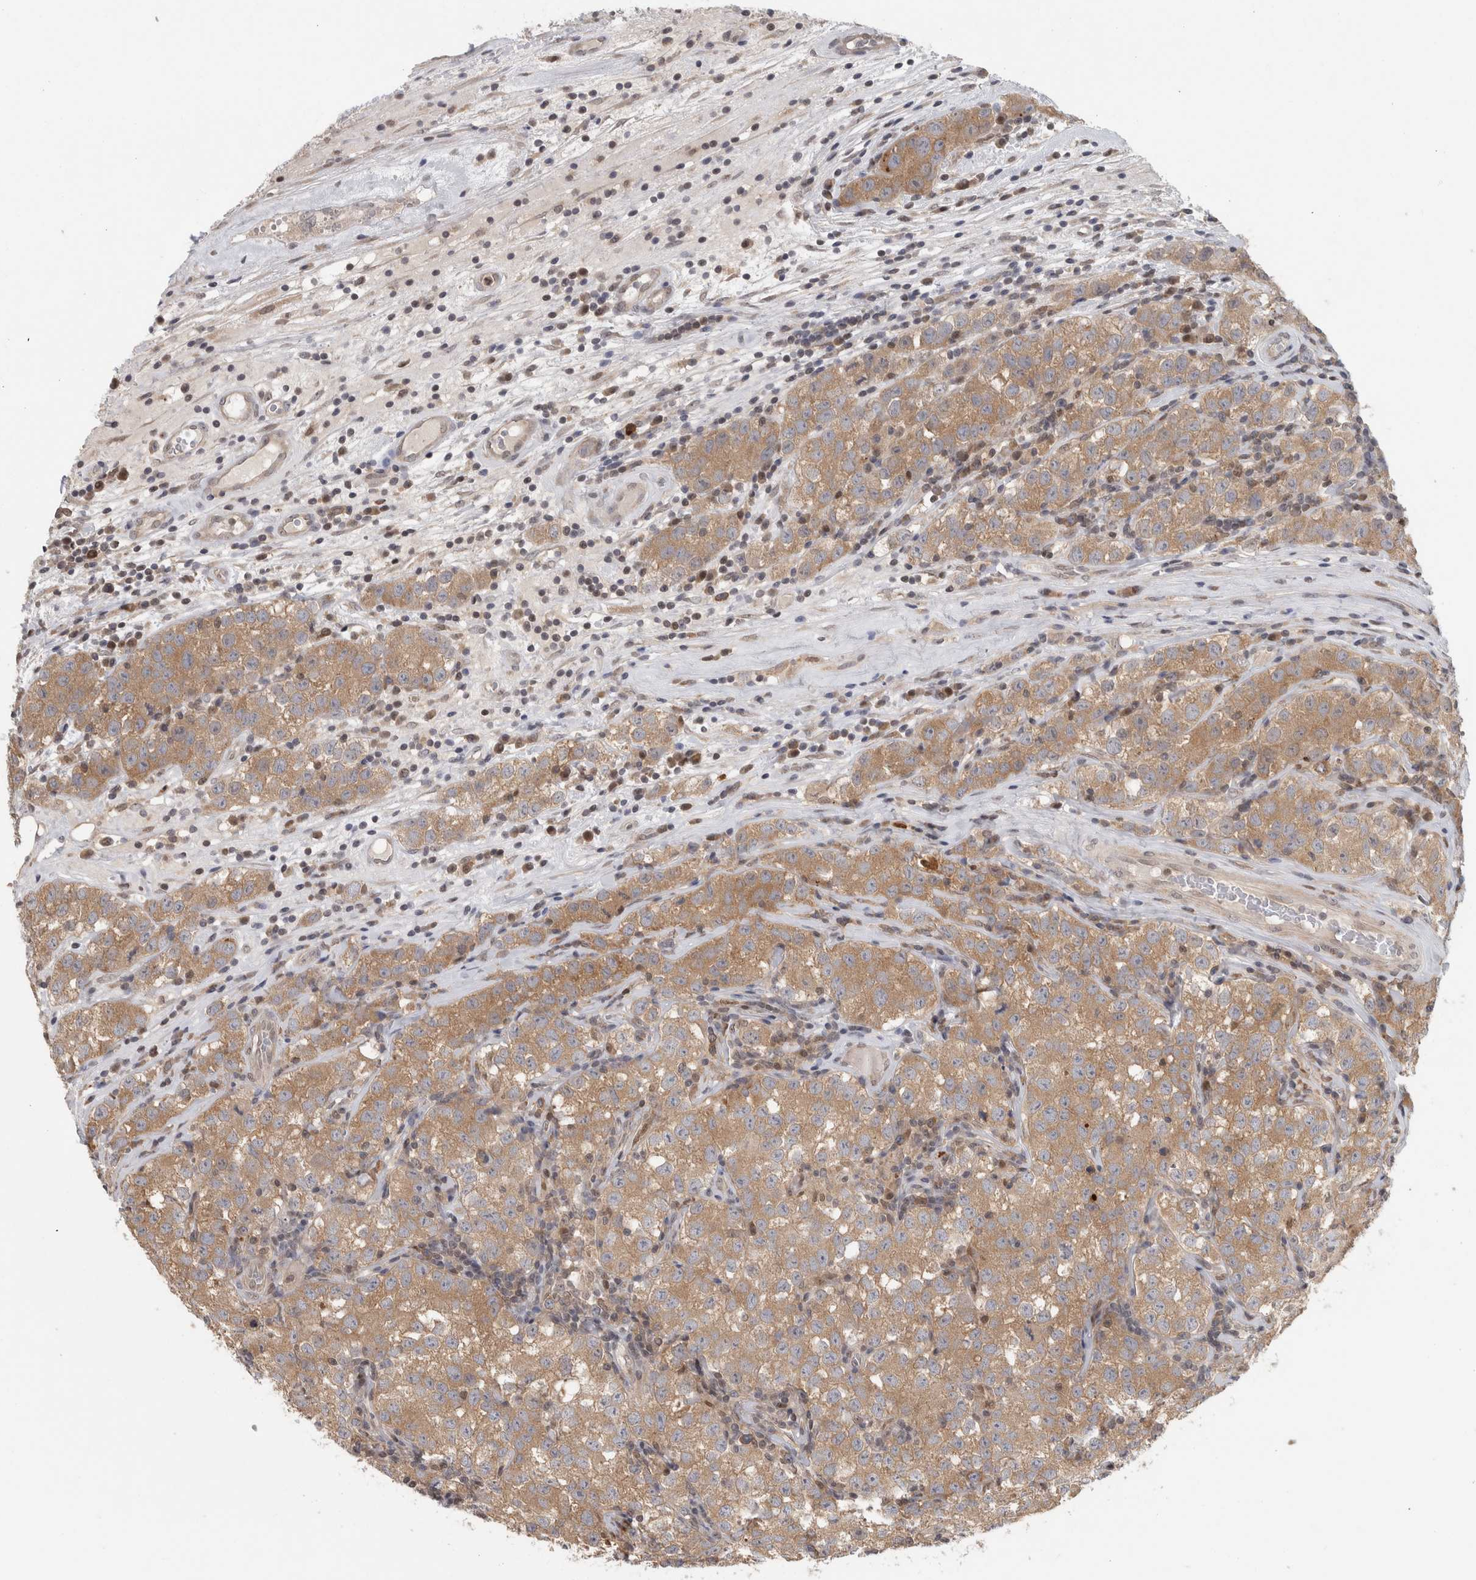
{"staining": {"intensity": "moderate", "quantity": ">75%", "location": "cytoplasmic/membranous"}, "tissue": "testis cancer", "cell_type": "Tumor cells", "image_type": "cancer", "snomed": [{"axis": "morphology", "description": "Seminoma, NOS"}, {"axis": "morphology", "description": "Carcinoma, Embryonal, NOS"}, {"axis": "topography", "description": "Testis"}], "caption": "Human testis embryonal carcinoma stained for a protein (brown) reveals moderate cytoplasmic/membranous positive staining in about >75% of tumor cells.", "gene": "PIGP", "patient": {"sex": "male", "age": 43}}